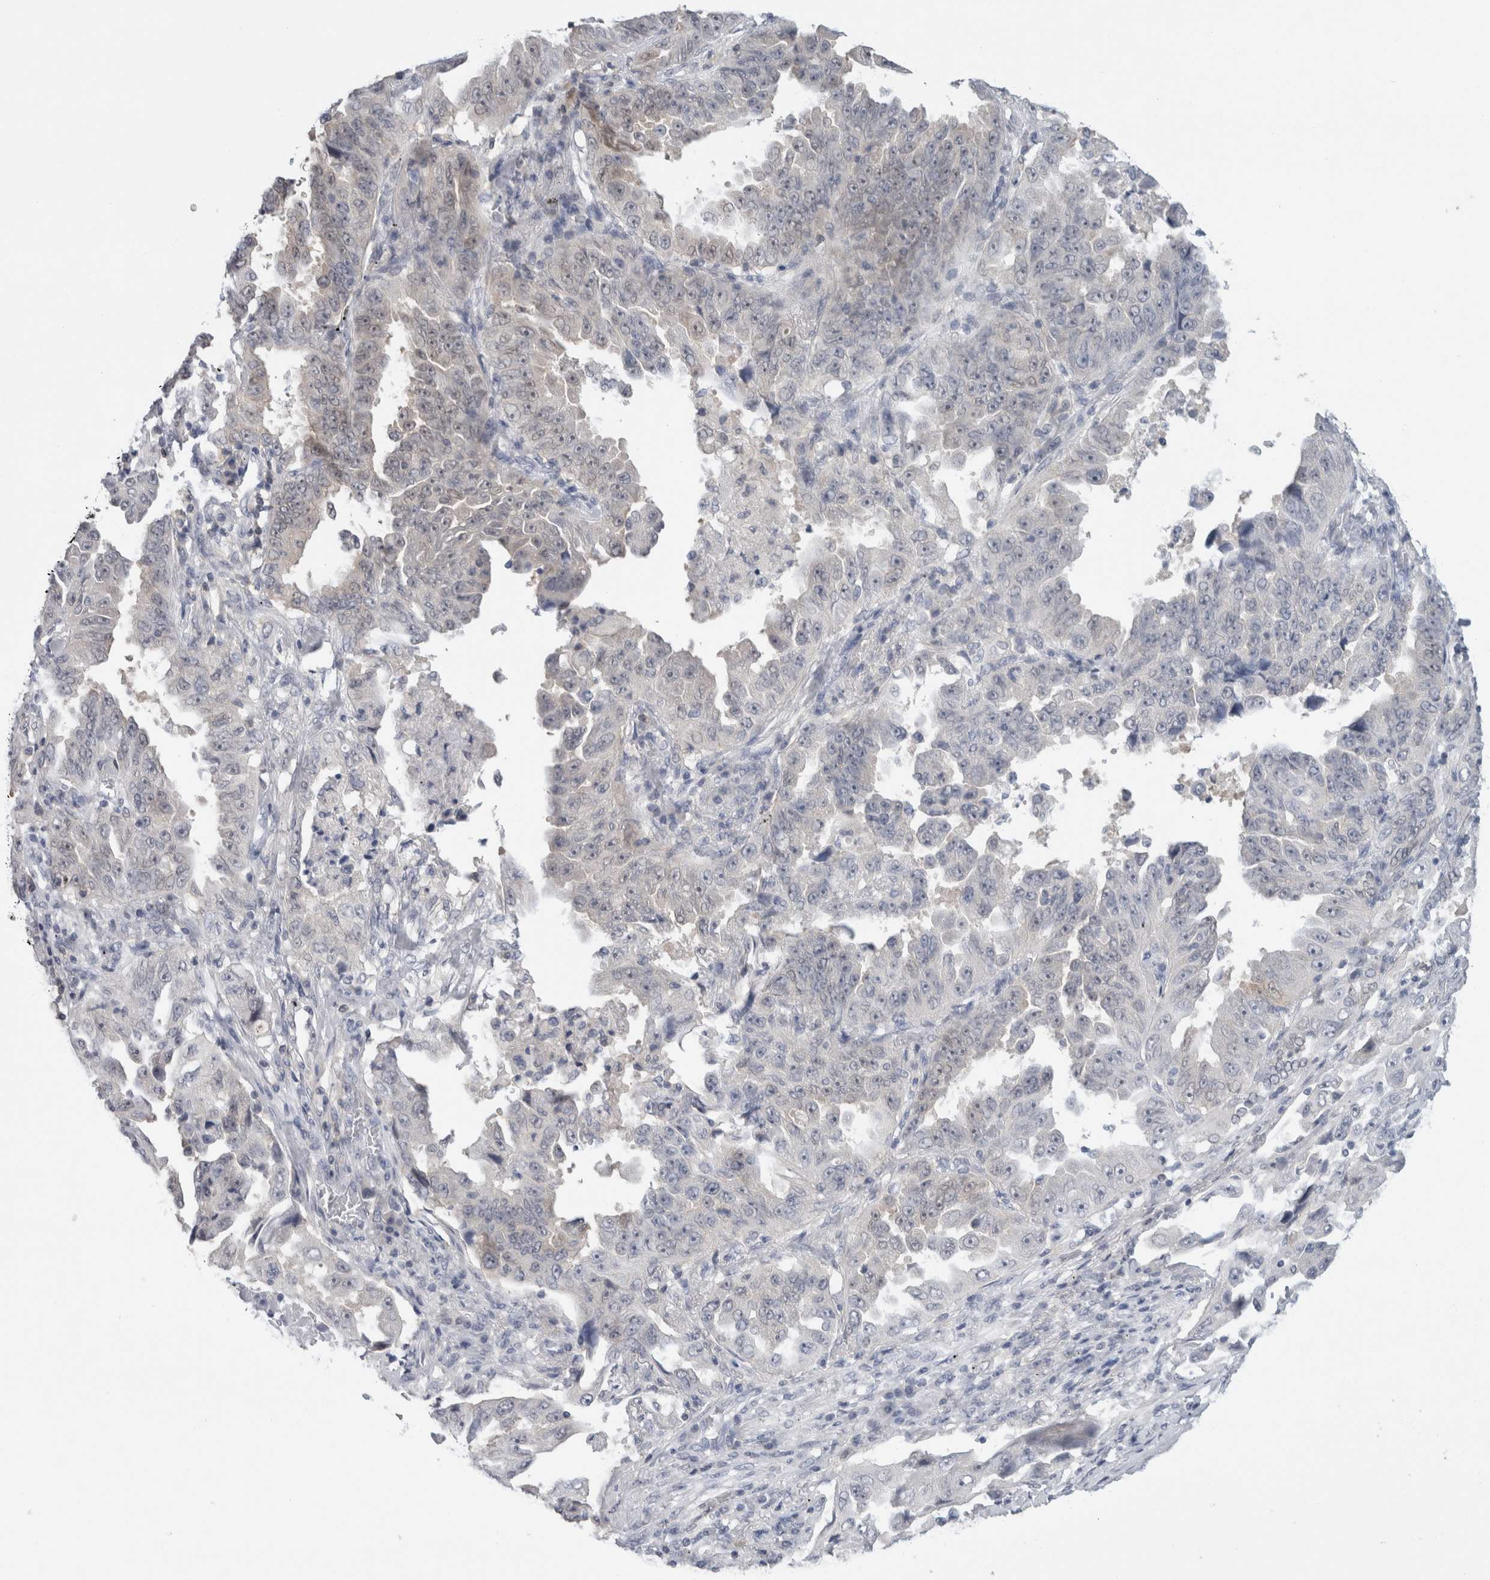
{"staining": {"intensity": "negative", "quantity": "none", "location": "none"}, "tissue": "lung cancer", "cell_type": "Tumor cells", "image_type": "cancer", "snomed": [{"axis": "morphology", "description": "Adenocarcinoma, NOS"}, {"axis": "topography", "description": "Lung"}], "caption": "This photomicrograph is of lung adenocarcinoma stained with immunohistochemistry (IHC) to label a protein in brown with the nuclei are counter-stained blue. There is no expression in tumor cells.", "gene": "CASP6", "patient": {"sex": "female", "age": 51}}